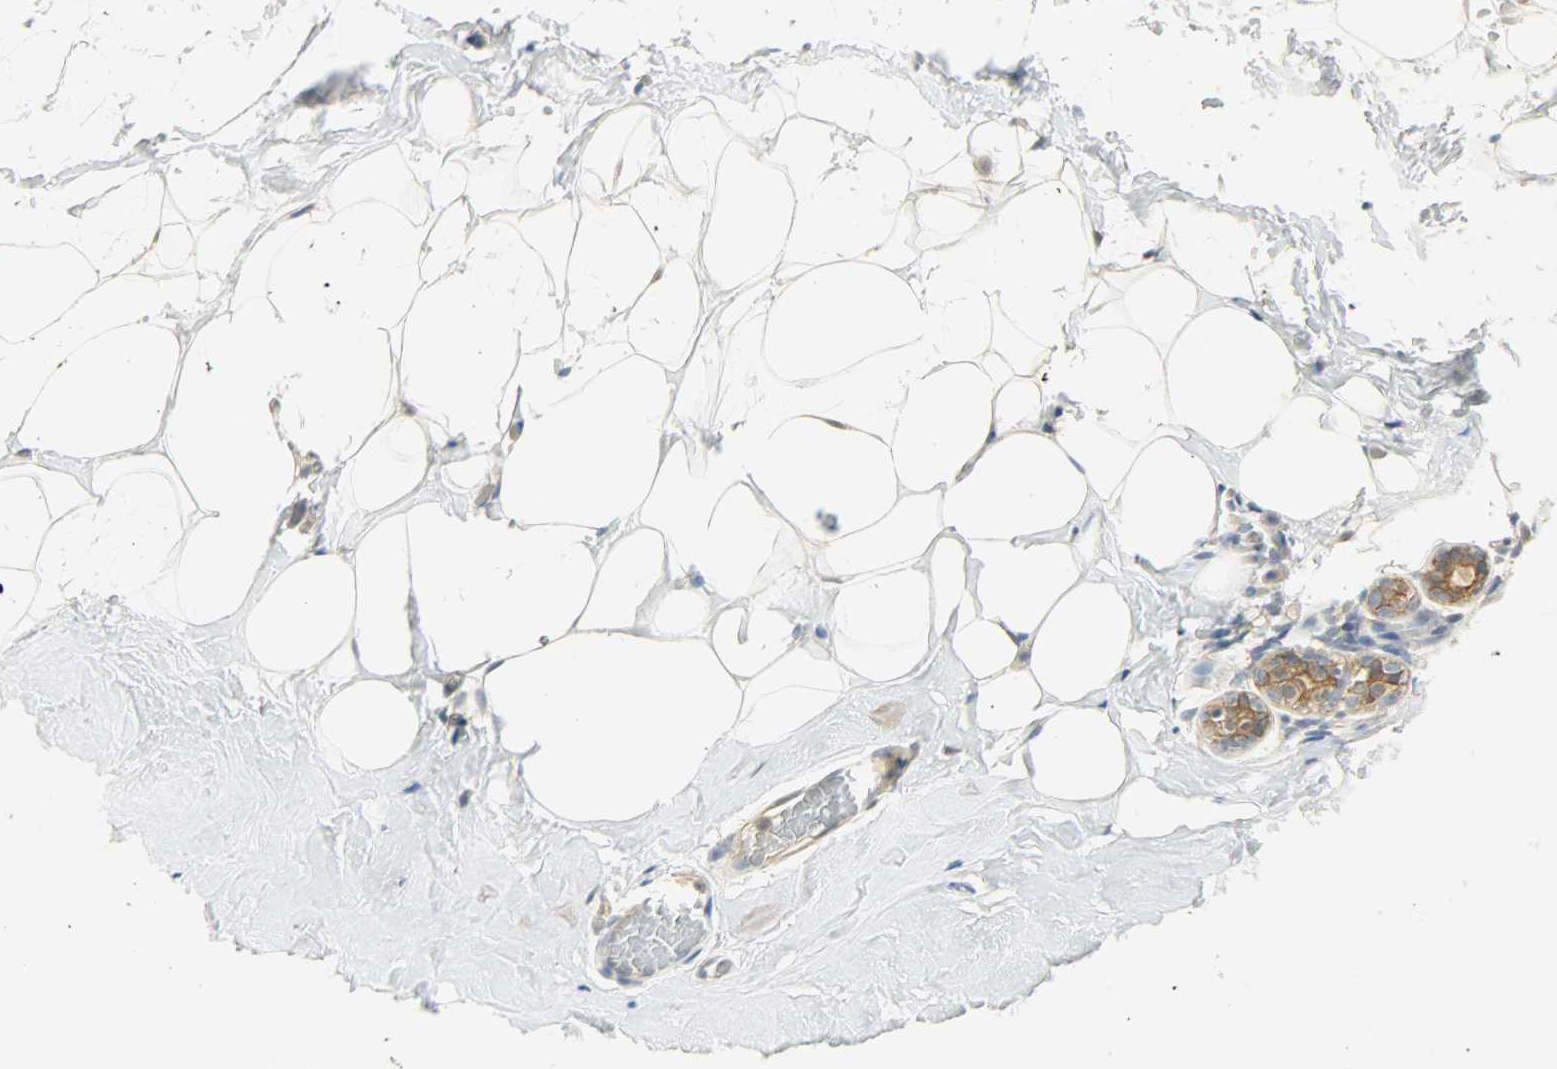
{"staining": {"intensity": "negative", "quantity": "none", "location": "cytoplasmic/membranous"}, "tissue": "breast", "cell_type": "Adipocytes", "image_type": "normal", "snomed": [{"axis": "morphology", "description": "Normal tissue, NOS"}, {"axis": "topography", "description": "Breast"}], "caption": "A high-resolution micrograph shows IHC staining of unremarkable breast, which shows no significant staining in adipocytes. Nuclei are stained in blue.", "gene": "USP13", "patient": {"sex": "female", "age": 75}}